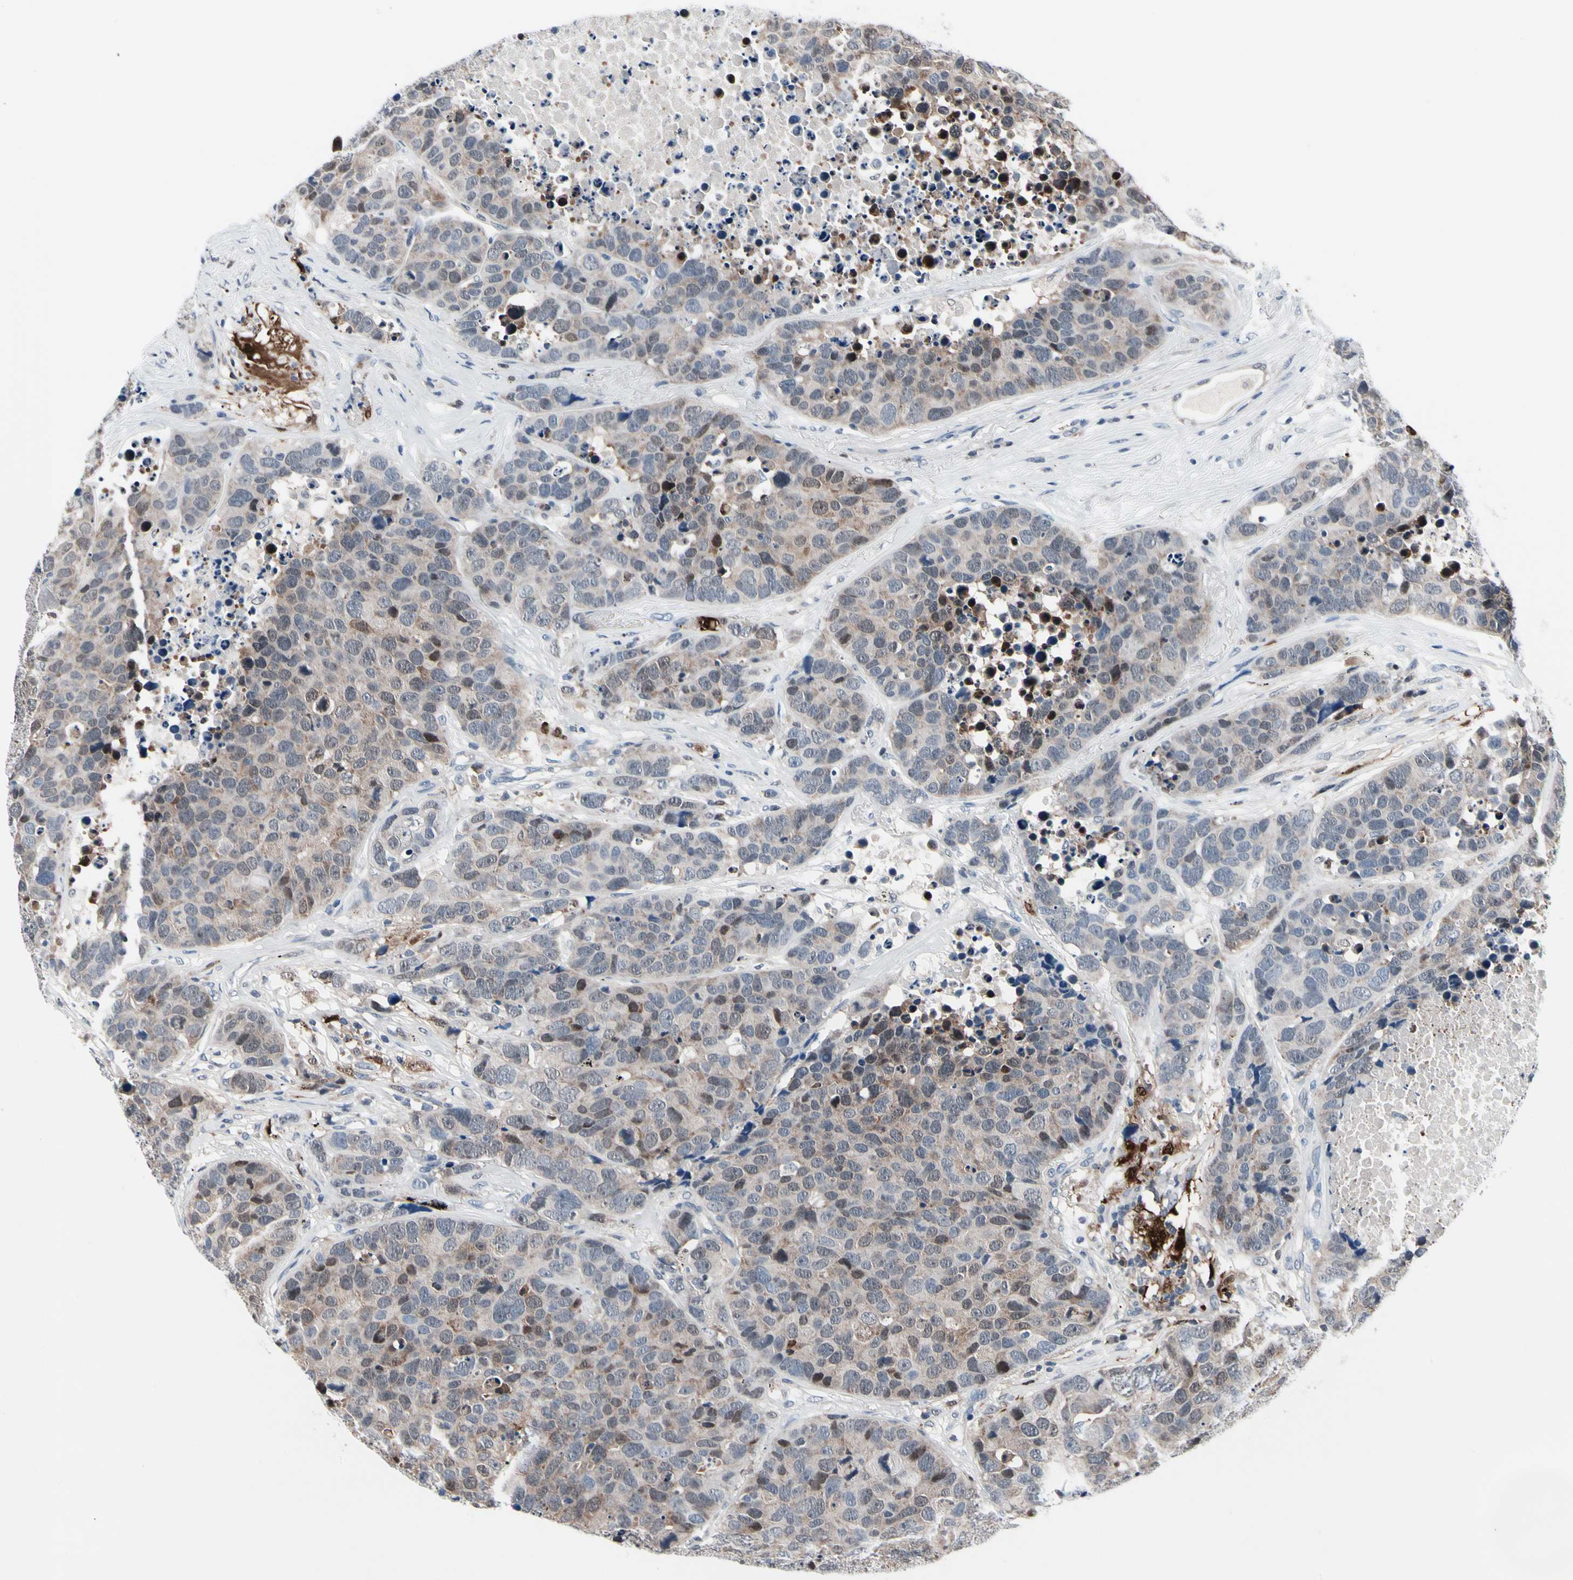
{"staining": {"intensity": "weak", "quantity": "25%-75%", "location": "cytoplasmic/membranous"}, "tissue": "carcinoid", "cell_type": "Tumor cells", "image_type": "cancer", "snomed": [{"axis": "morphology", "description": "Carcinoid, malignant, NOS"}, {"axis": "topography", "description": "Lung"}], "caption": "Immunohistochemistry (IHC) of carcinoid demonstrates low levels of weak cytoplasmic/membranous expression in approximately 25%-75% of tumor cells. (Stains: DAB in brown, nuclei in blue, Microscopy: brightfield microscopy at high magnification).", "gene": "TXN", "patient": {"sex": "male", "age": 60}}